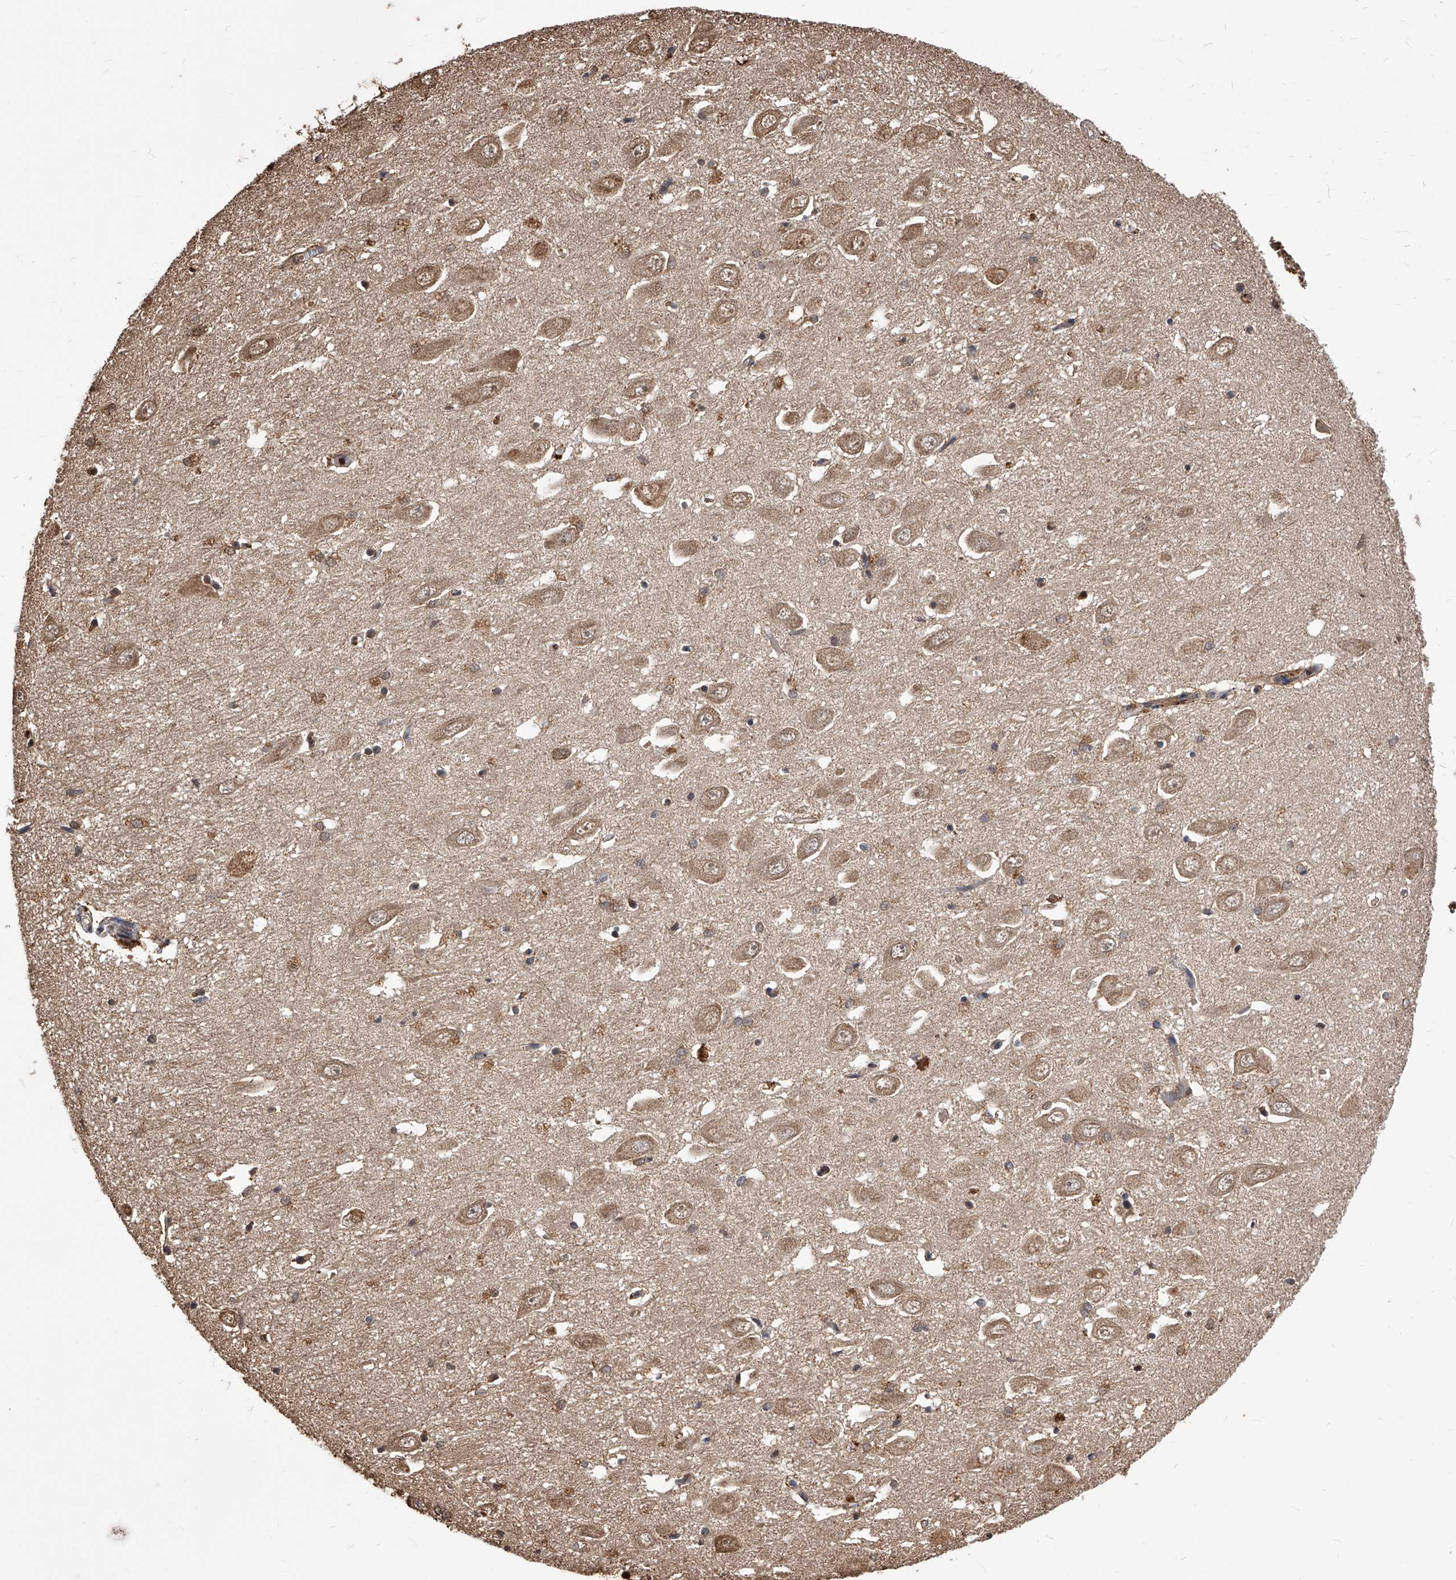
{"staining": {"intensity": "moderate", "quantity": "25%-75%", "location": "cytoplasmic/membranous,nuclear"}, "tissue": "hippocampus", "cell_type": "Glial cells", "image_type": "normal", "snomed": [{"axis": "morphology", "description": "Normal tissue, NOS"}, {"axis": "topography", "description": "Hippocampus"}], "caption": "Moderate cytoplasmic/membranous,nuclear expression for a protein is seen in approximately 25%-75% of glial cells of unremarkable hippocampus using IHC.", "gene": "ID1", "patient": {"sex": "female", "age": 64}}